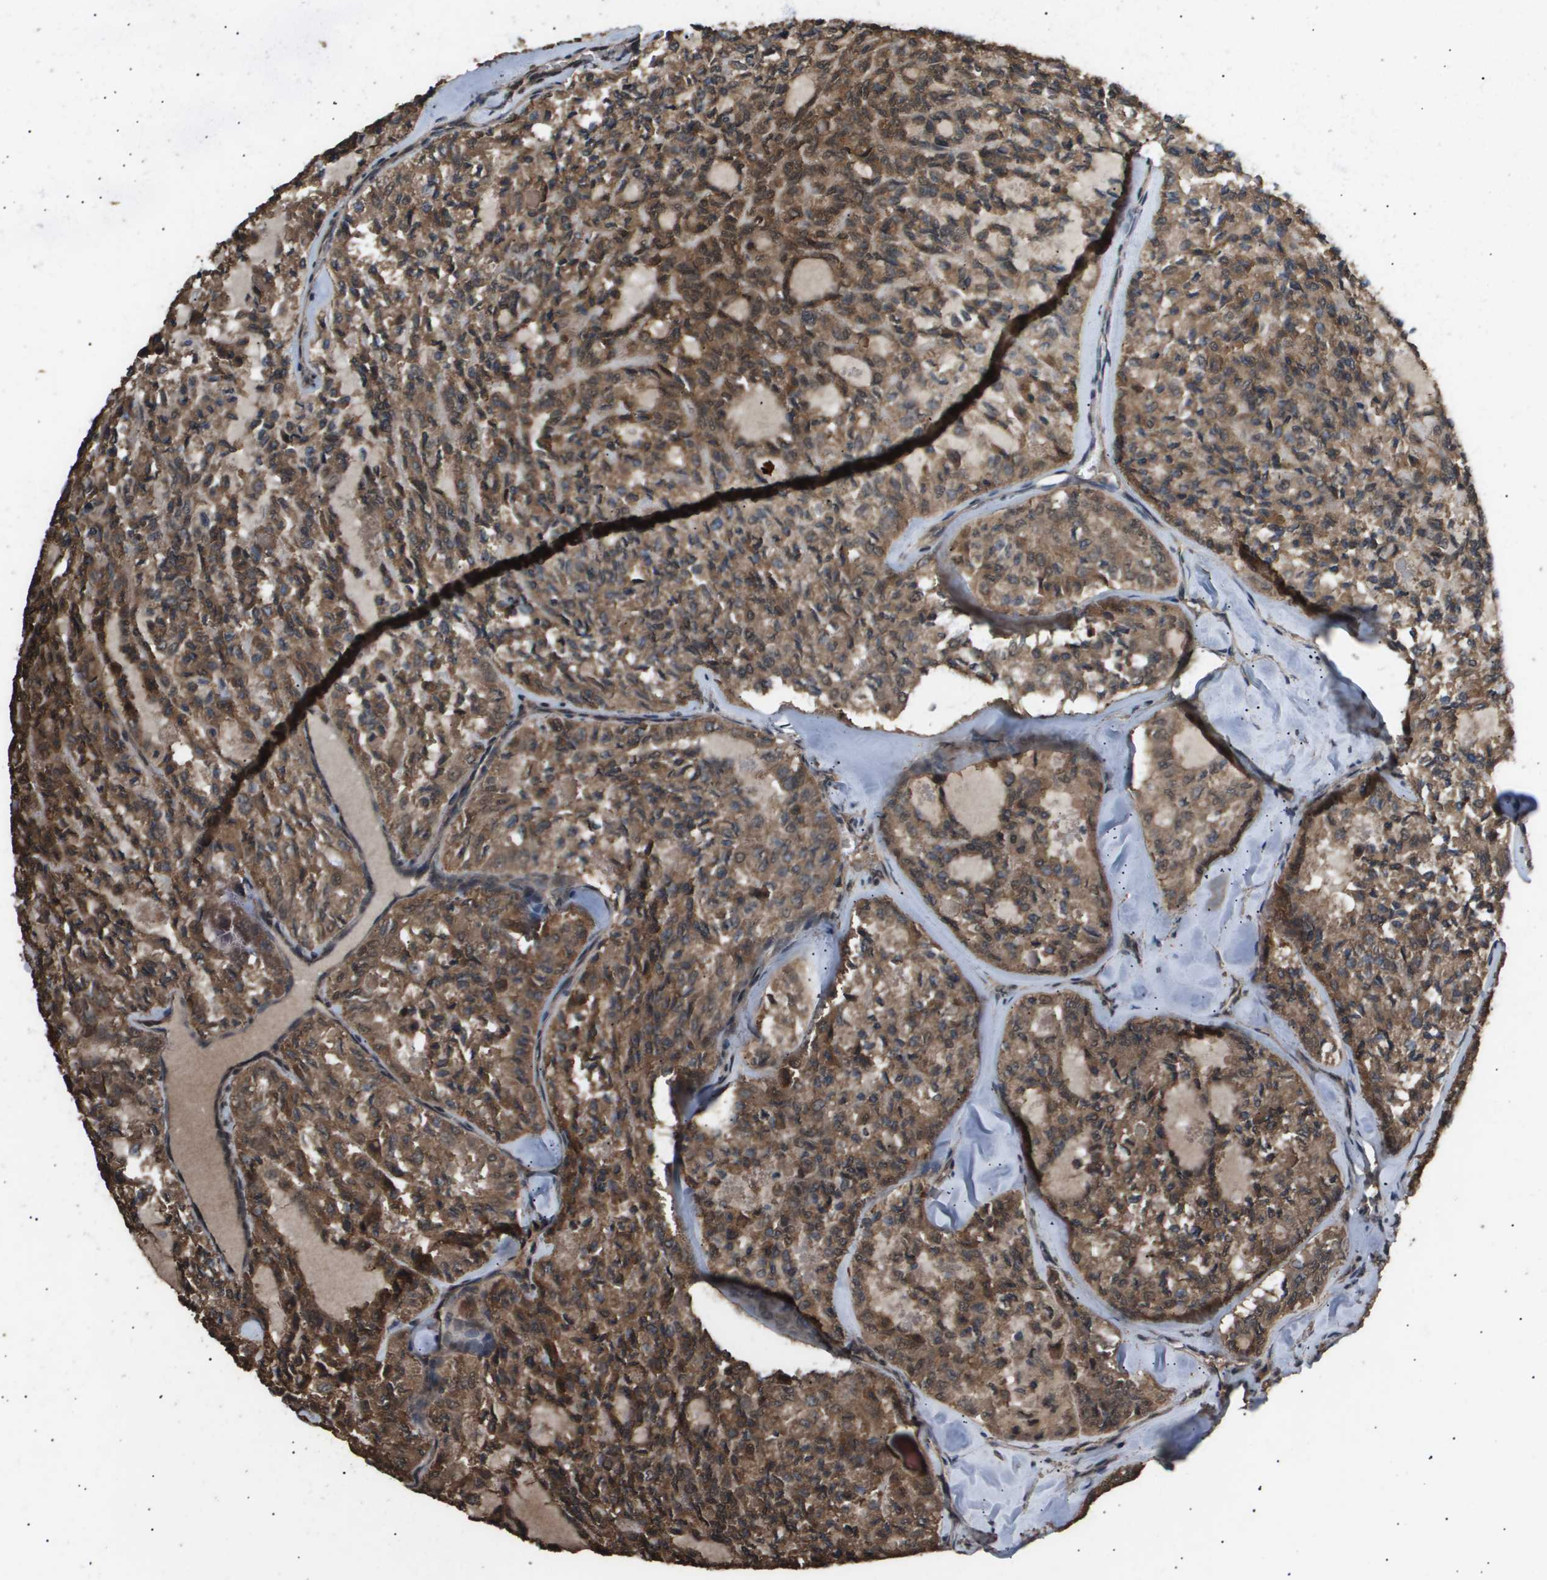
{"staining": {"intensity": "moderate", "quantity": ">75%", "location": "cytoplasmic/membranous,nuclear"}, "tissue": "thyroid cancer", "cell_type": "Tumor cells", "image_type": "cancer", "snomed": [{"axis": "morphology", "description": "Follicular adenoma carcinoma, NOS"}, {"axis": "topography", "description": "Thyroid gland"}], "caption": "An immunohistochemistry (IHC) photomicrograph of tumor tissue is shown. Protein staining in brown labels moderate cytoplasmic/membranous and nuclear positivity in thyroid cancer within tumor cells.", "gene": "ING1", "patient": {"sex": "male", "age": 75}}